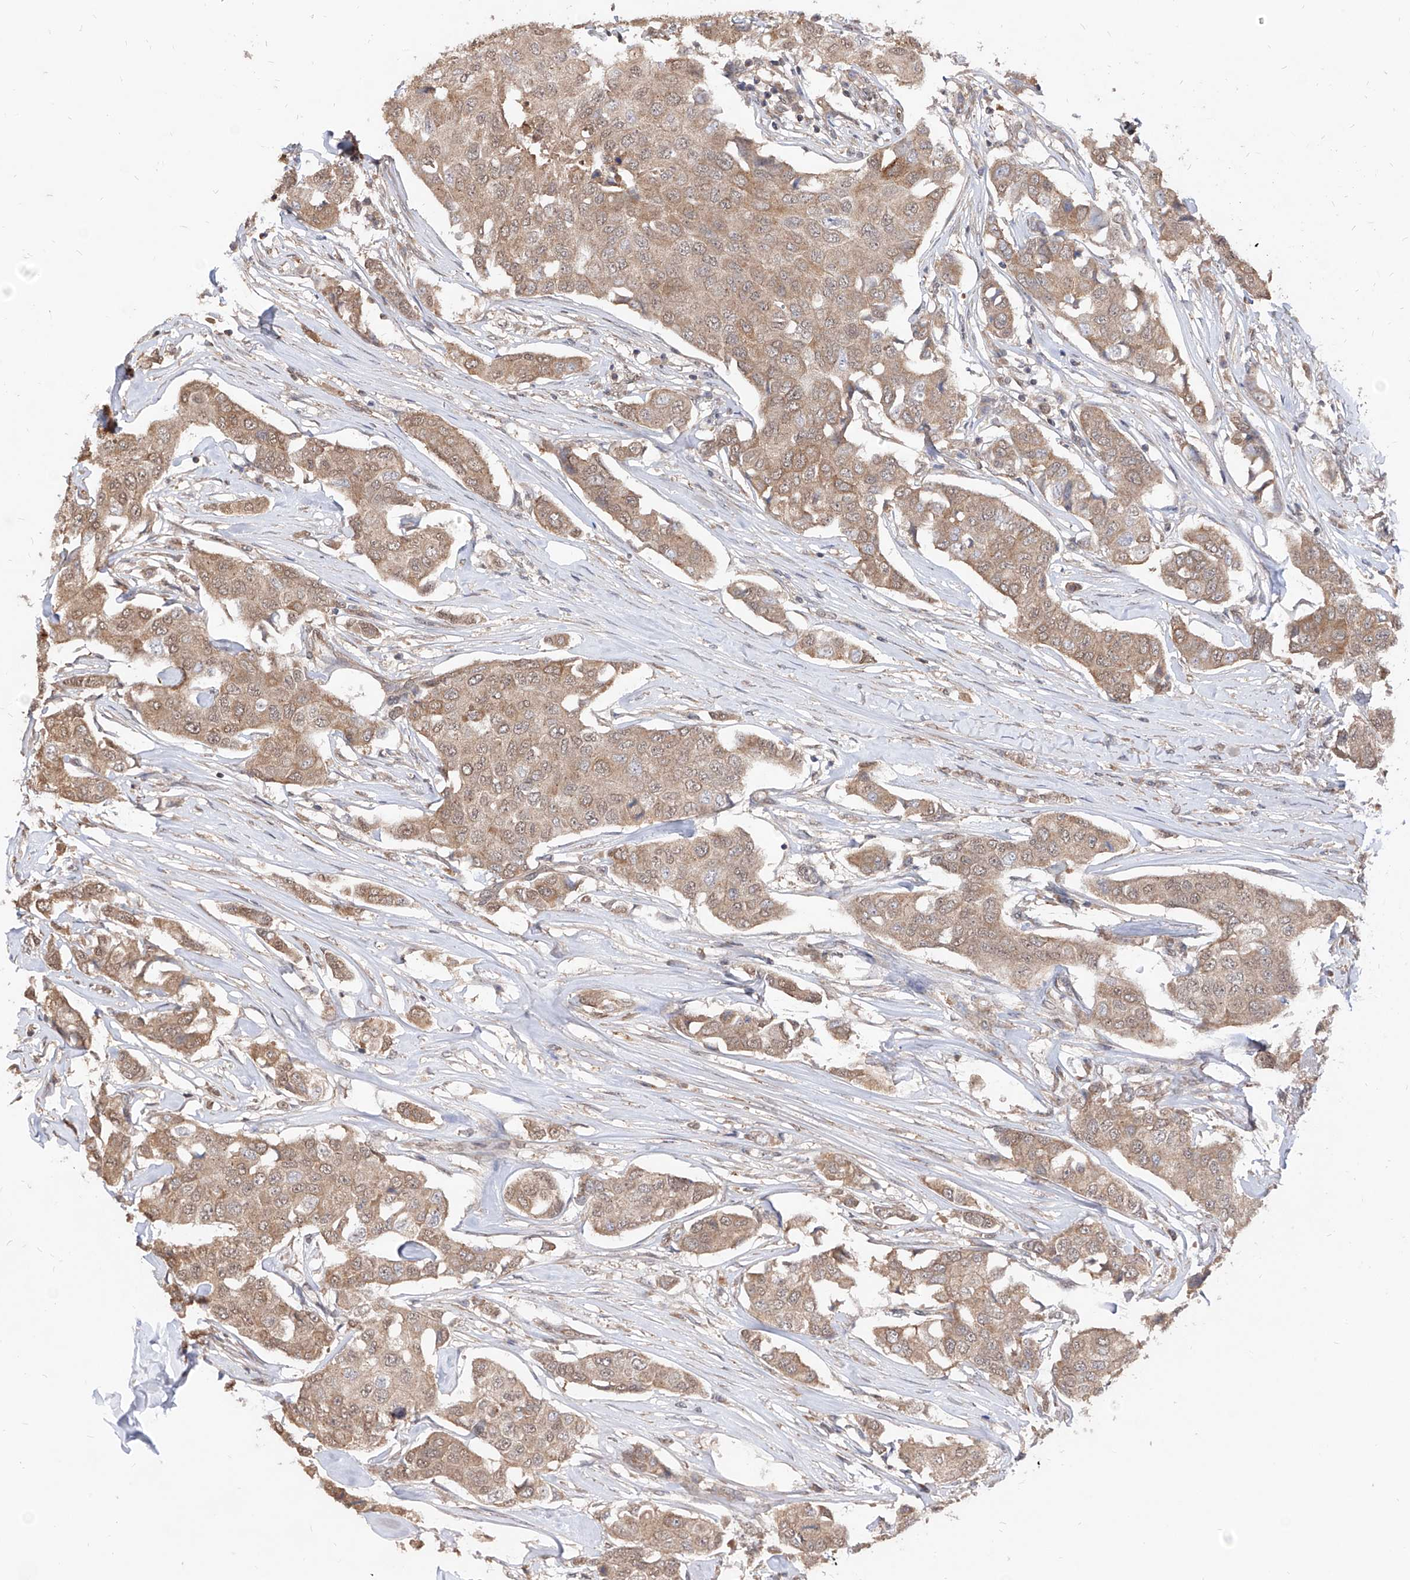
{"staining": {"intensity": "moderate", "quantity": ">75%", "location": "cytoplasmic/membranous"}, "tissue": "breast cancer", "cell_type": "Tumor cells", "image_type": "cancer", "snomed": [{"axis": "morphology", "description": "Duct carcinoma"}, {"axis": "topography", "description": "Breast"}], "caption": "IHC image of neoplastic tissue: human invasive ductal carcinoma (breast) stained using IHC displays medium levels of moderate protein expression localized specifically in the cytoplasmic/membranous of tumor cells, appearing as a cytoplasmic/membranous brown color.", "gene": "C8orf82", "patient": {"sex": "female", "age": 80}}